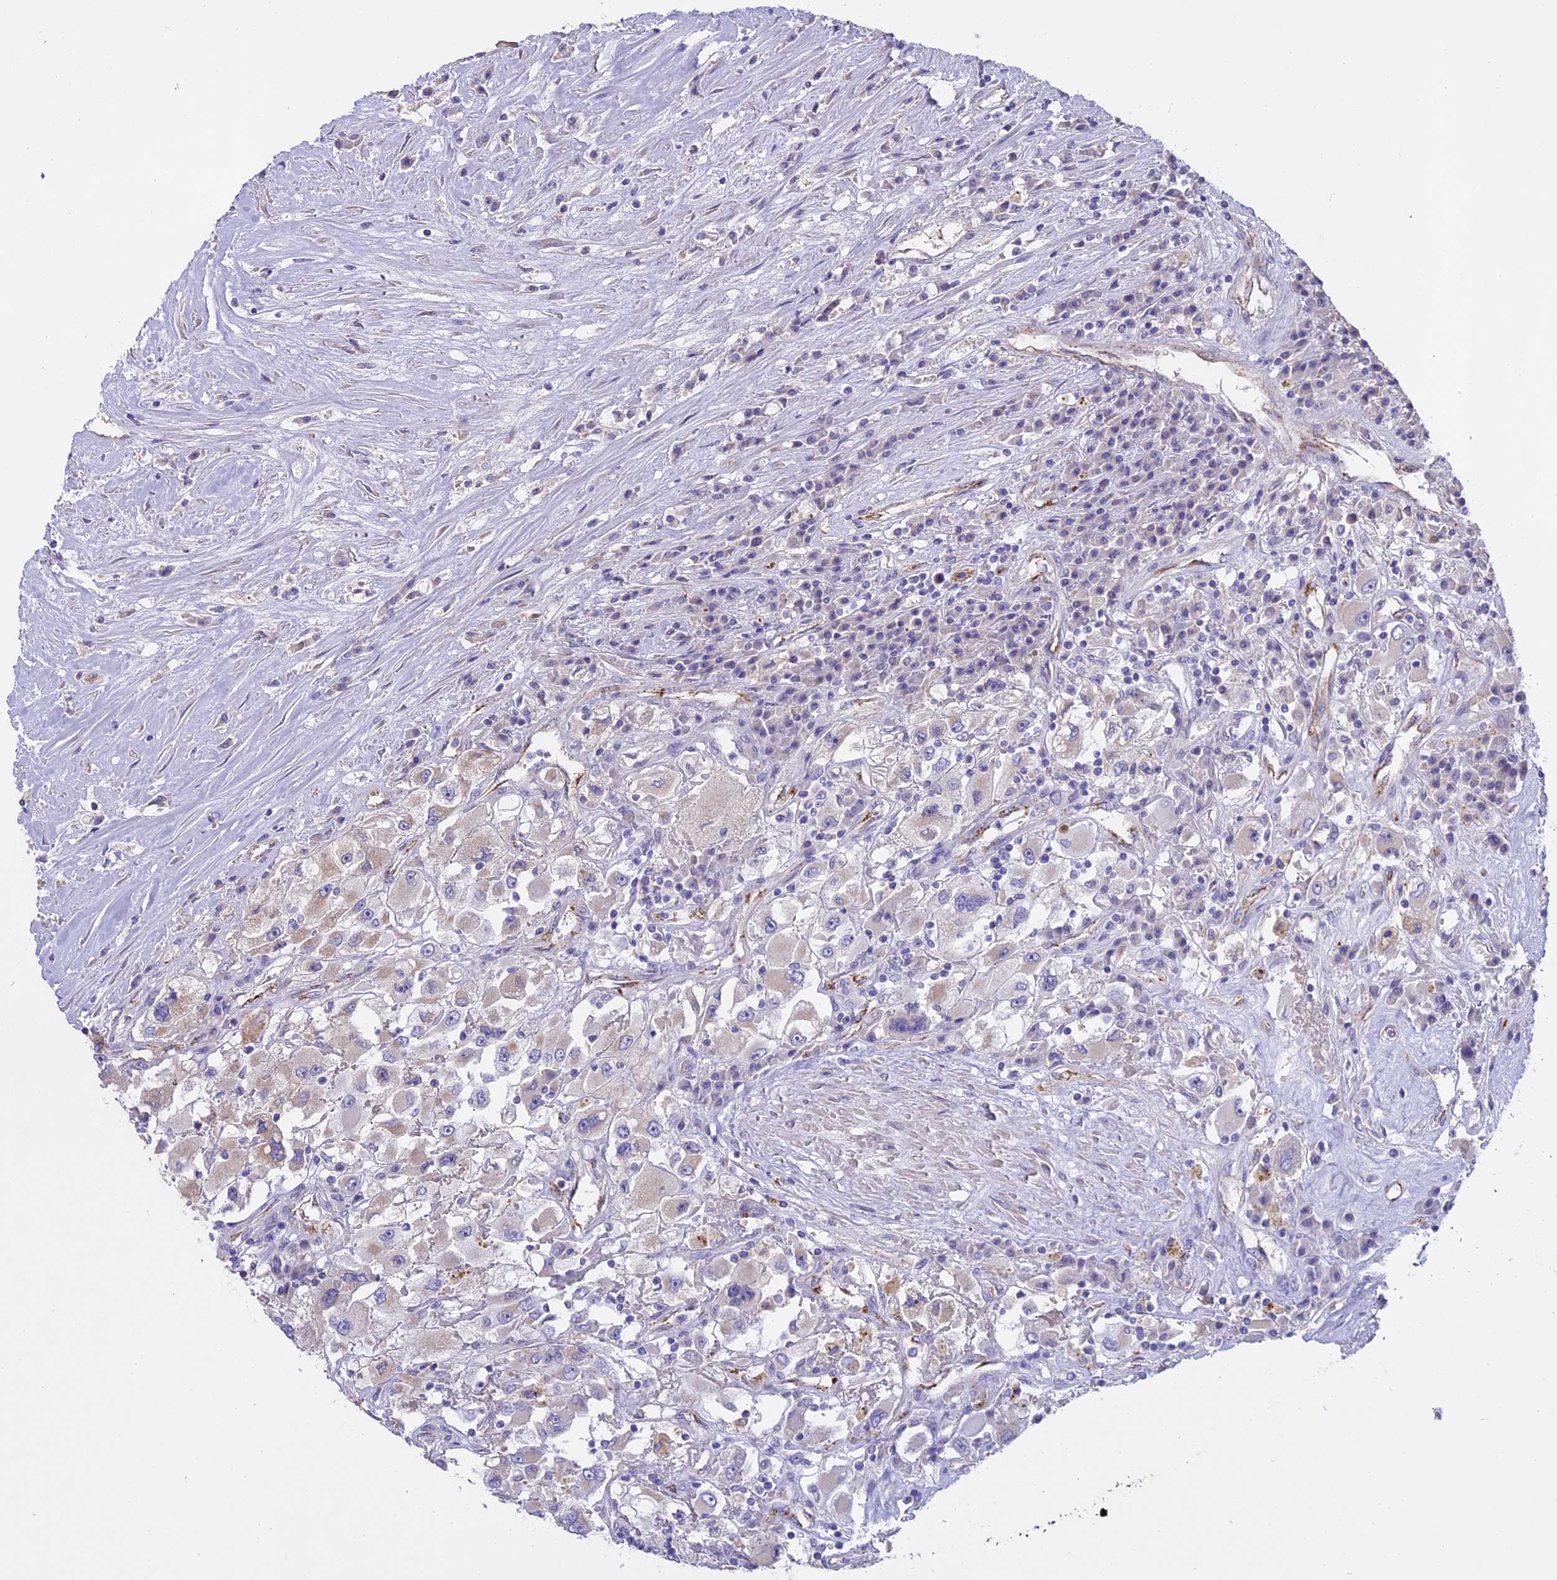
{"staining": {"intensity": "negative", "quantity": "none", "location": "none"}, "tissue": "renal cancer", "cell_type": "Tumor cells", "image_type": "cancer", "snomed": [{"axis": "morphology", "description": "Adenocarcinoma, NOS"}, {"axis": "topography", "description": "Kidney"}], "caption": "Renal adenocarcinoma was stained to show a protein in brown. There is no significant staining in tumor cells.", "gene": "WFDC2", "patient": {"sex": "female", "age": 52}}